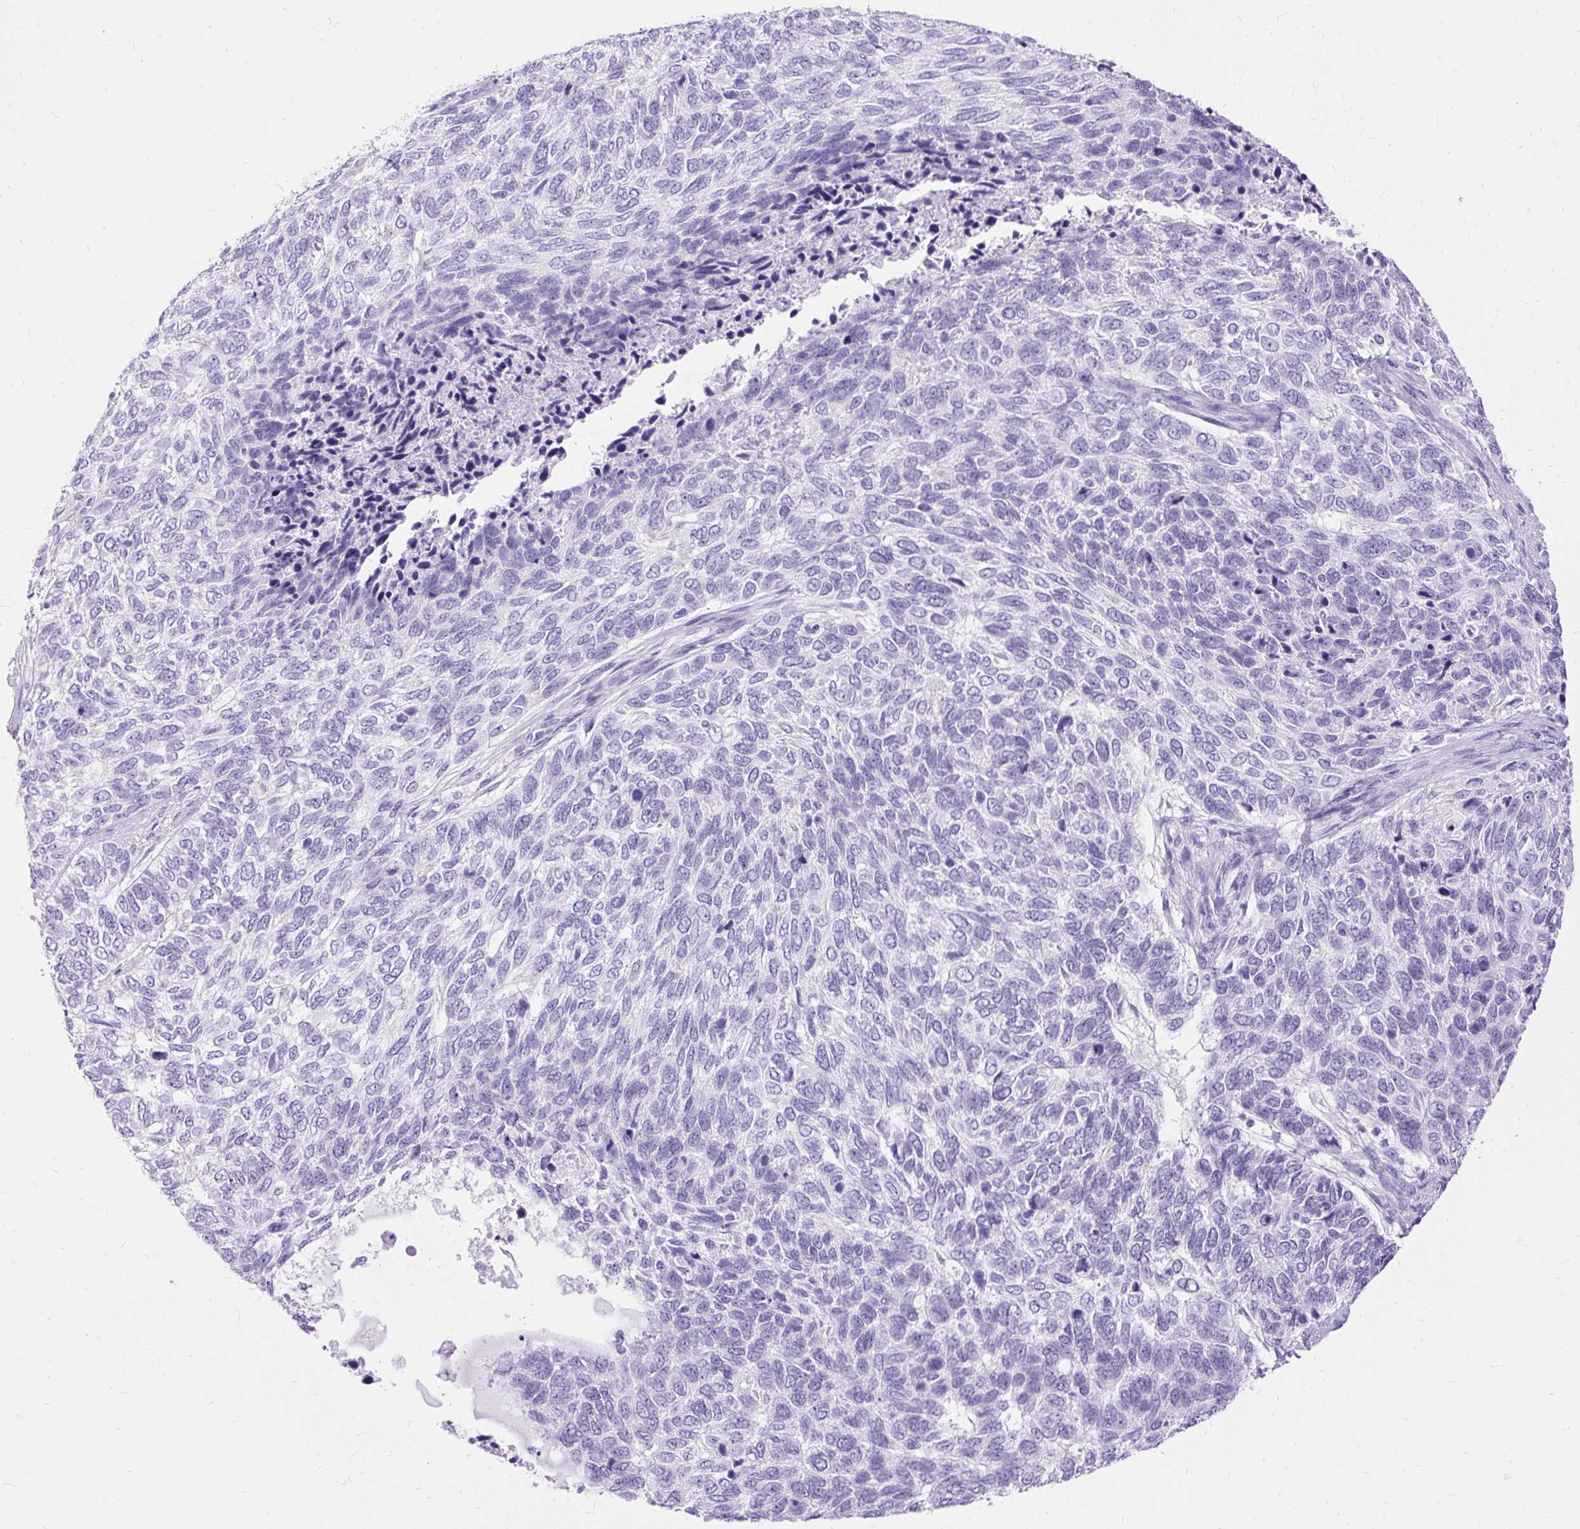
{"staining": {"intensity": "negative", "quantity": "none", "location": "none"}, "tissue": "skin cancer", "cell_type": "Tumor cells", "image_type": "cancer", "snomed": [{"axis": "morphology", "description": "Basal cell carcinoma"}, {"axis": "topography", "description": "Skin"}], "caption": "Immunohistochemical staining of skin cancer displays no significant staining in tumor cells.", "gene": "HEY1", "patient": {"sex": "female", "age": 65}}